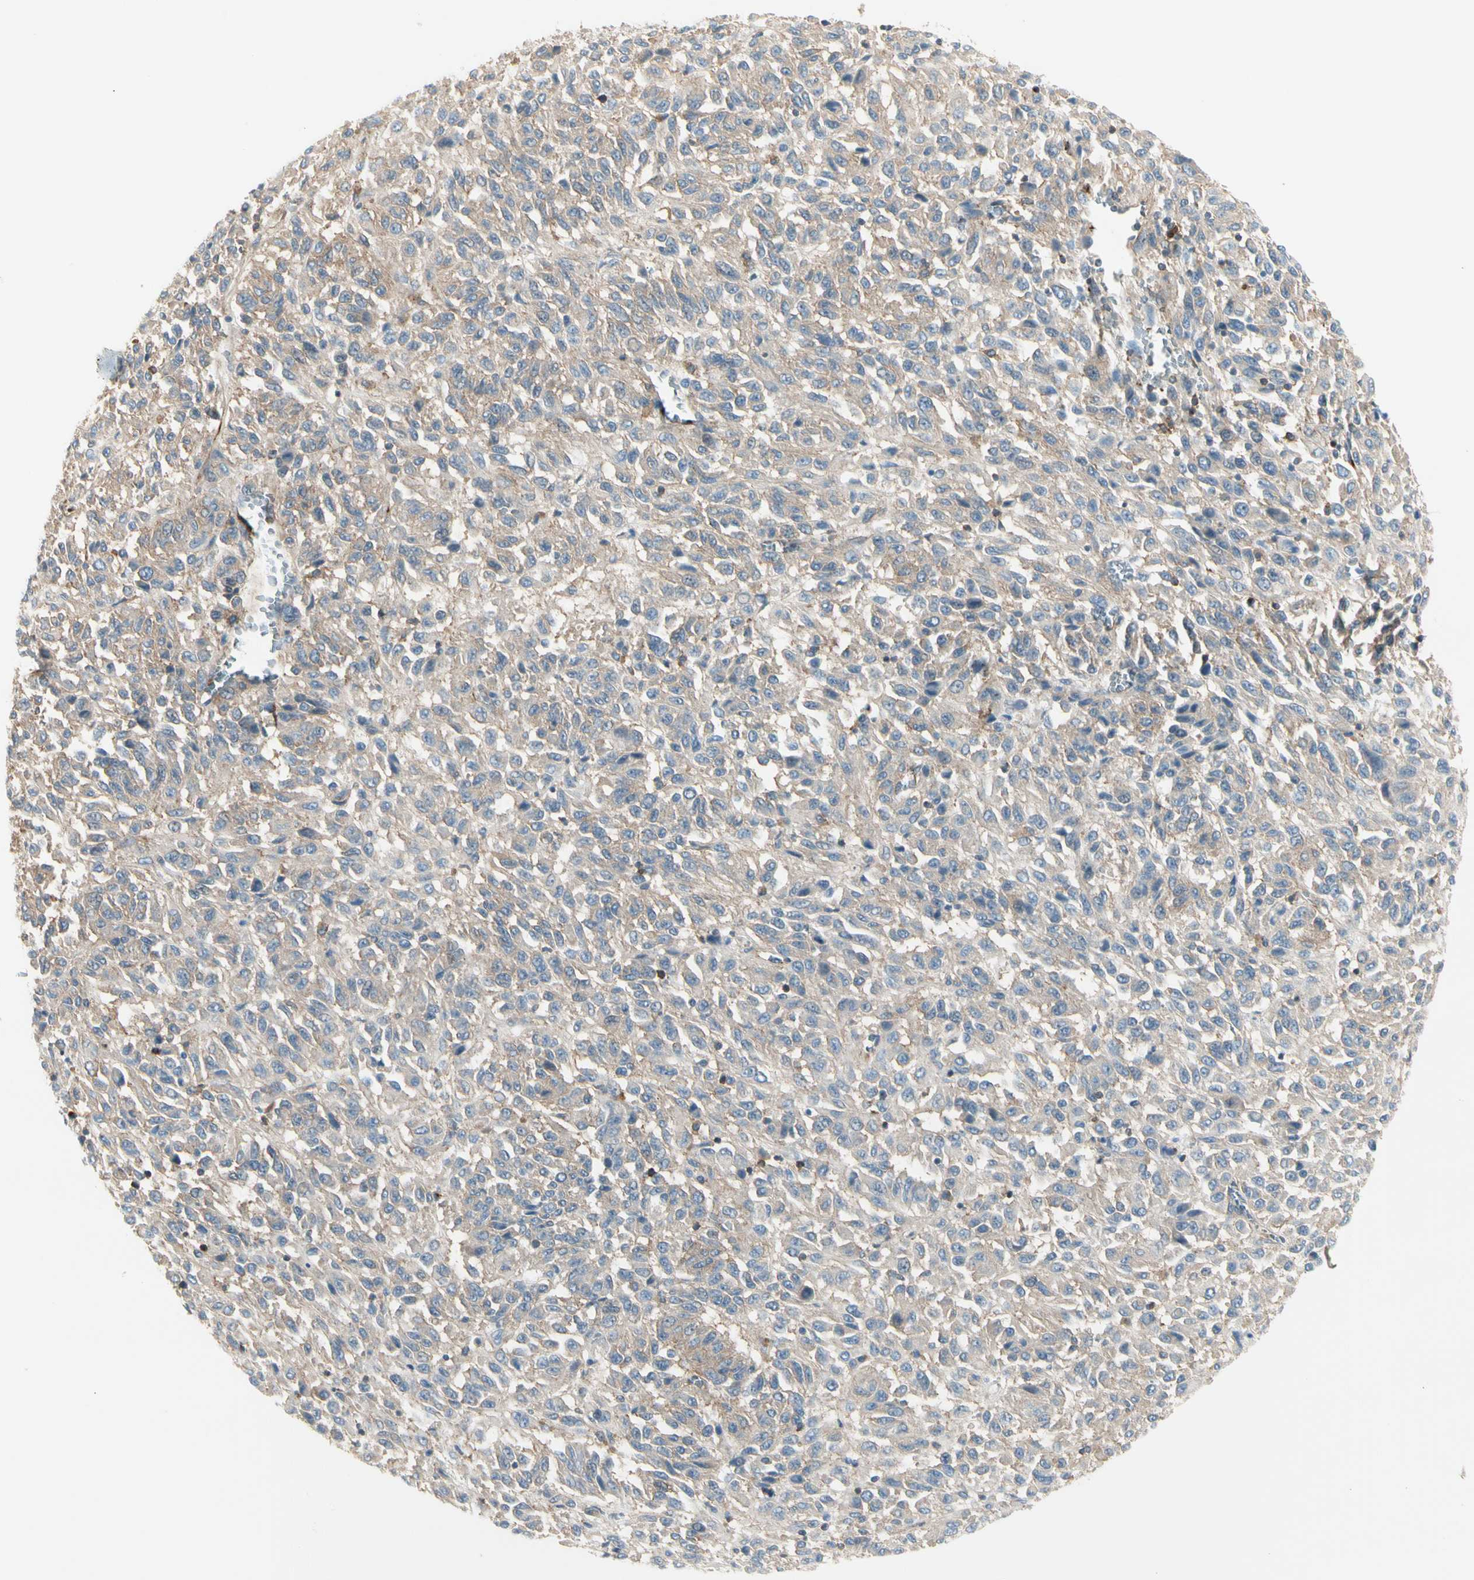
{"staining": {"intensity": "negative", "quantity": "none", "location": "none"}, "tissue": "melanoma", "cell_type": "Tumor cells", "image_type": "cancer", "snomed": [{"axis": "morphology", "description": "Malignant melanoma, Metastatic site"}, {"axis": "topography", "description": "Lung"}], "caption": "DAB immunohistochemical staining of melanoma exhibits no significant staining in tumor cells.", "gene": "AGFG1", "patient": {"sex": "male", "age": 64}}